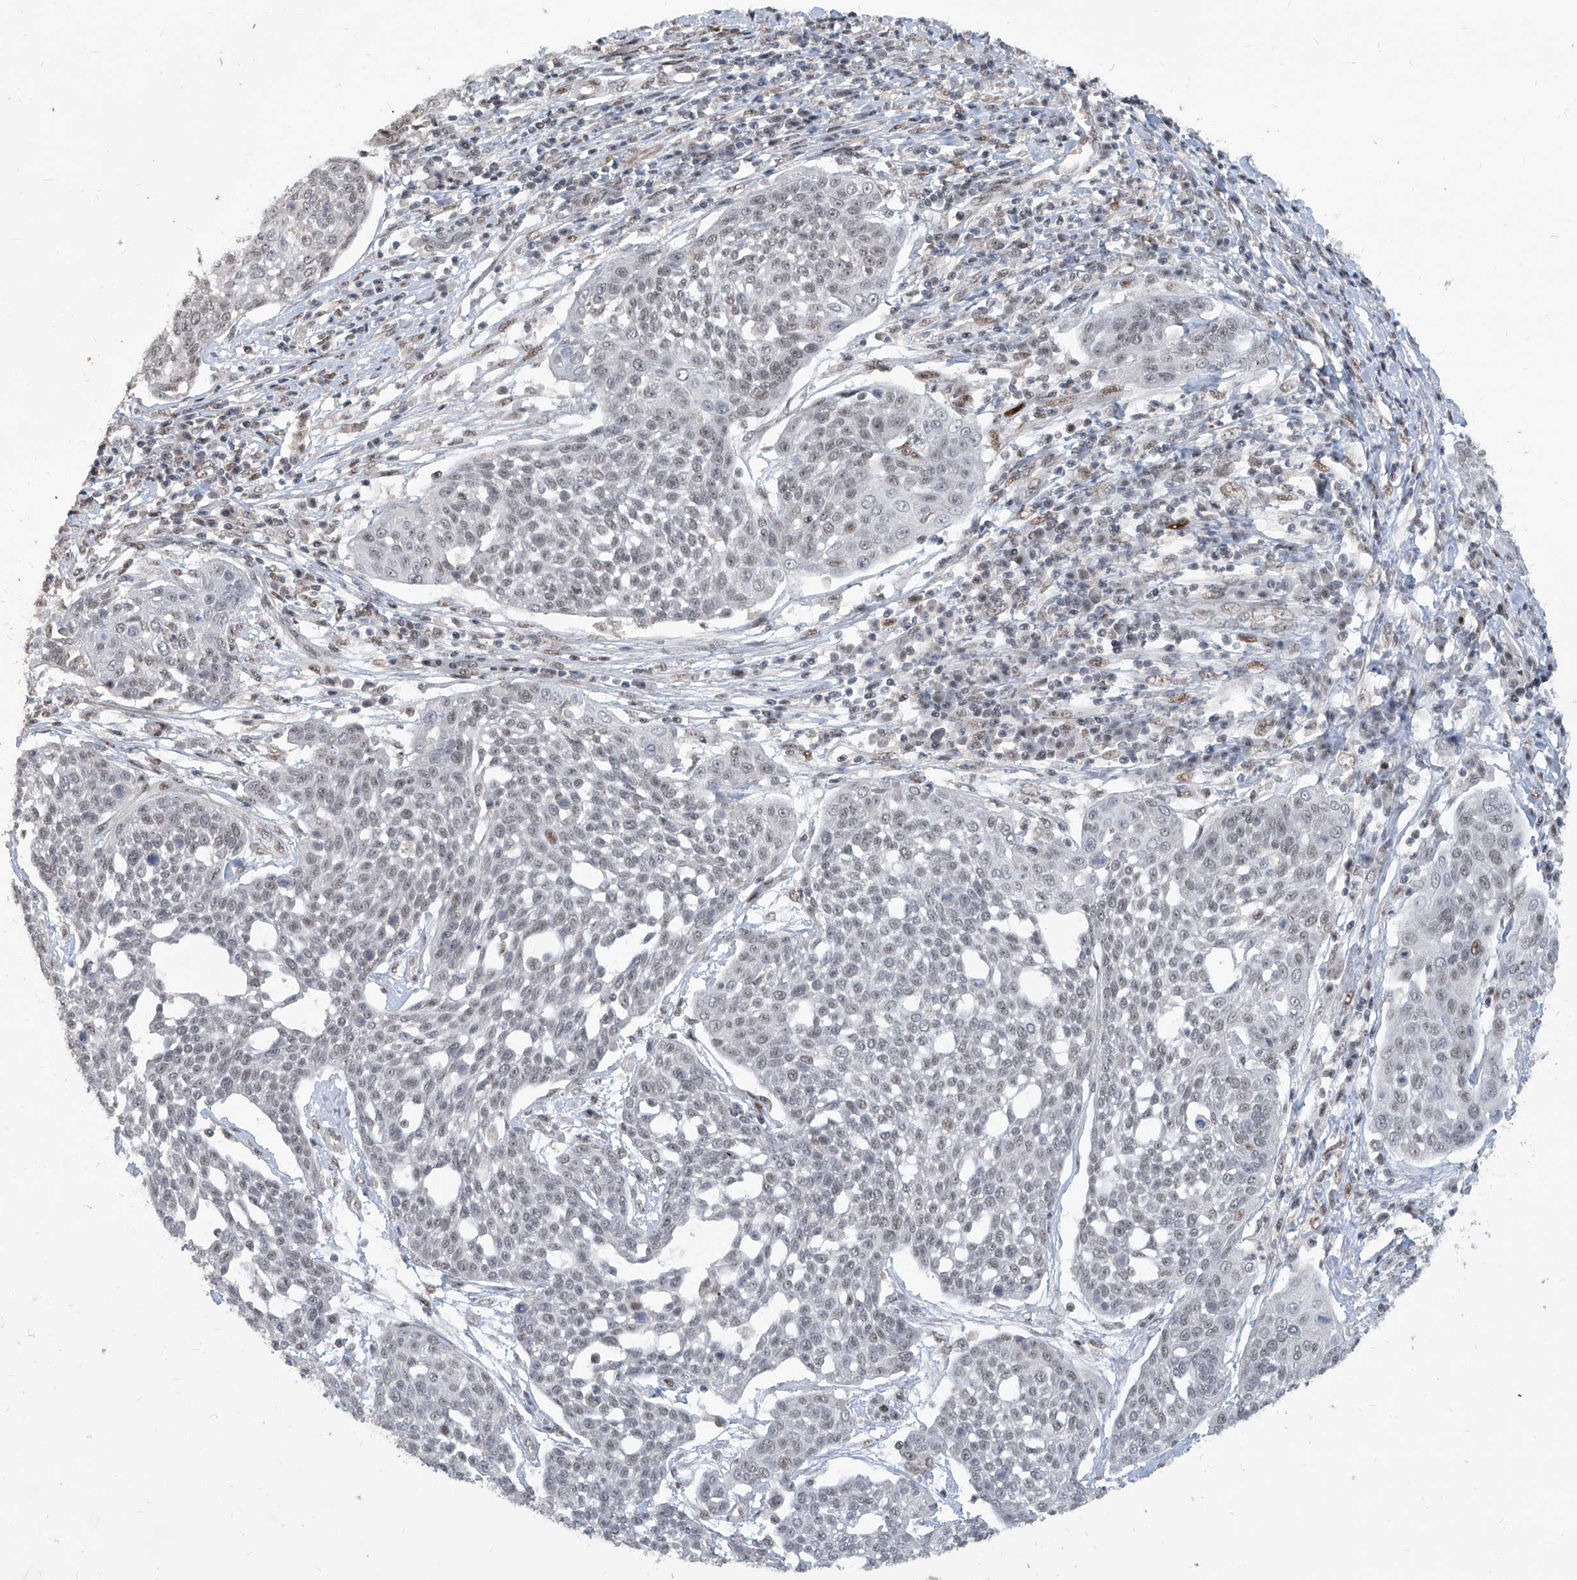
{"staining": {"intensity": "moderate", "quantity": "<25%", "location": "nuclear"}, "tissue": "cervical cancer", "cell_type": "Tumor cells", "image_type": "cancer", "snomed": [{"axis": "morphology", "description": "Squamous cell carcinoma, NOS"}, {"axis": "topography", "description": "Cervix"}], "caption": "This micrograph demonstrates immunohistochemistry (IHC) staining of cervical squamous cell carcinoma, with low moderate nuclear staining in about <25% of tumor cells.", "gene": "IRF2", "patient": {"sex": "female", "age": 34}}